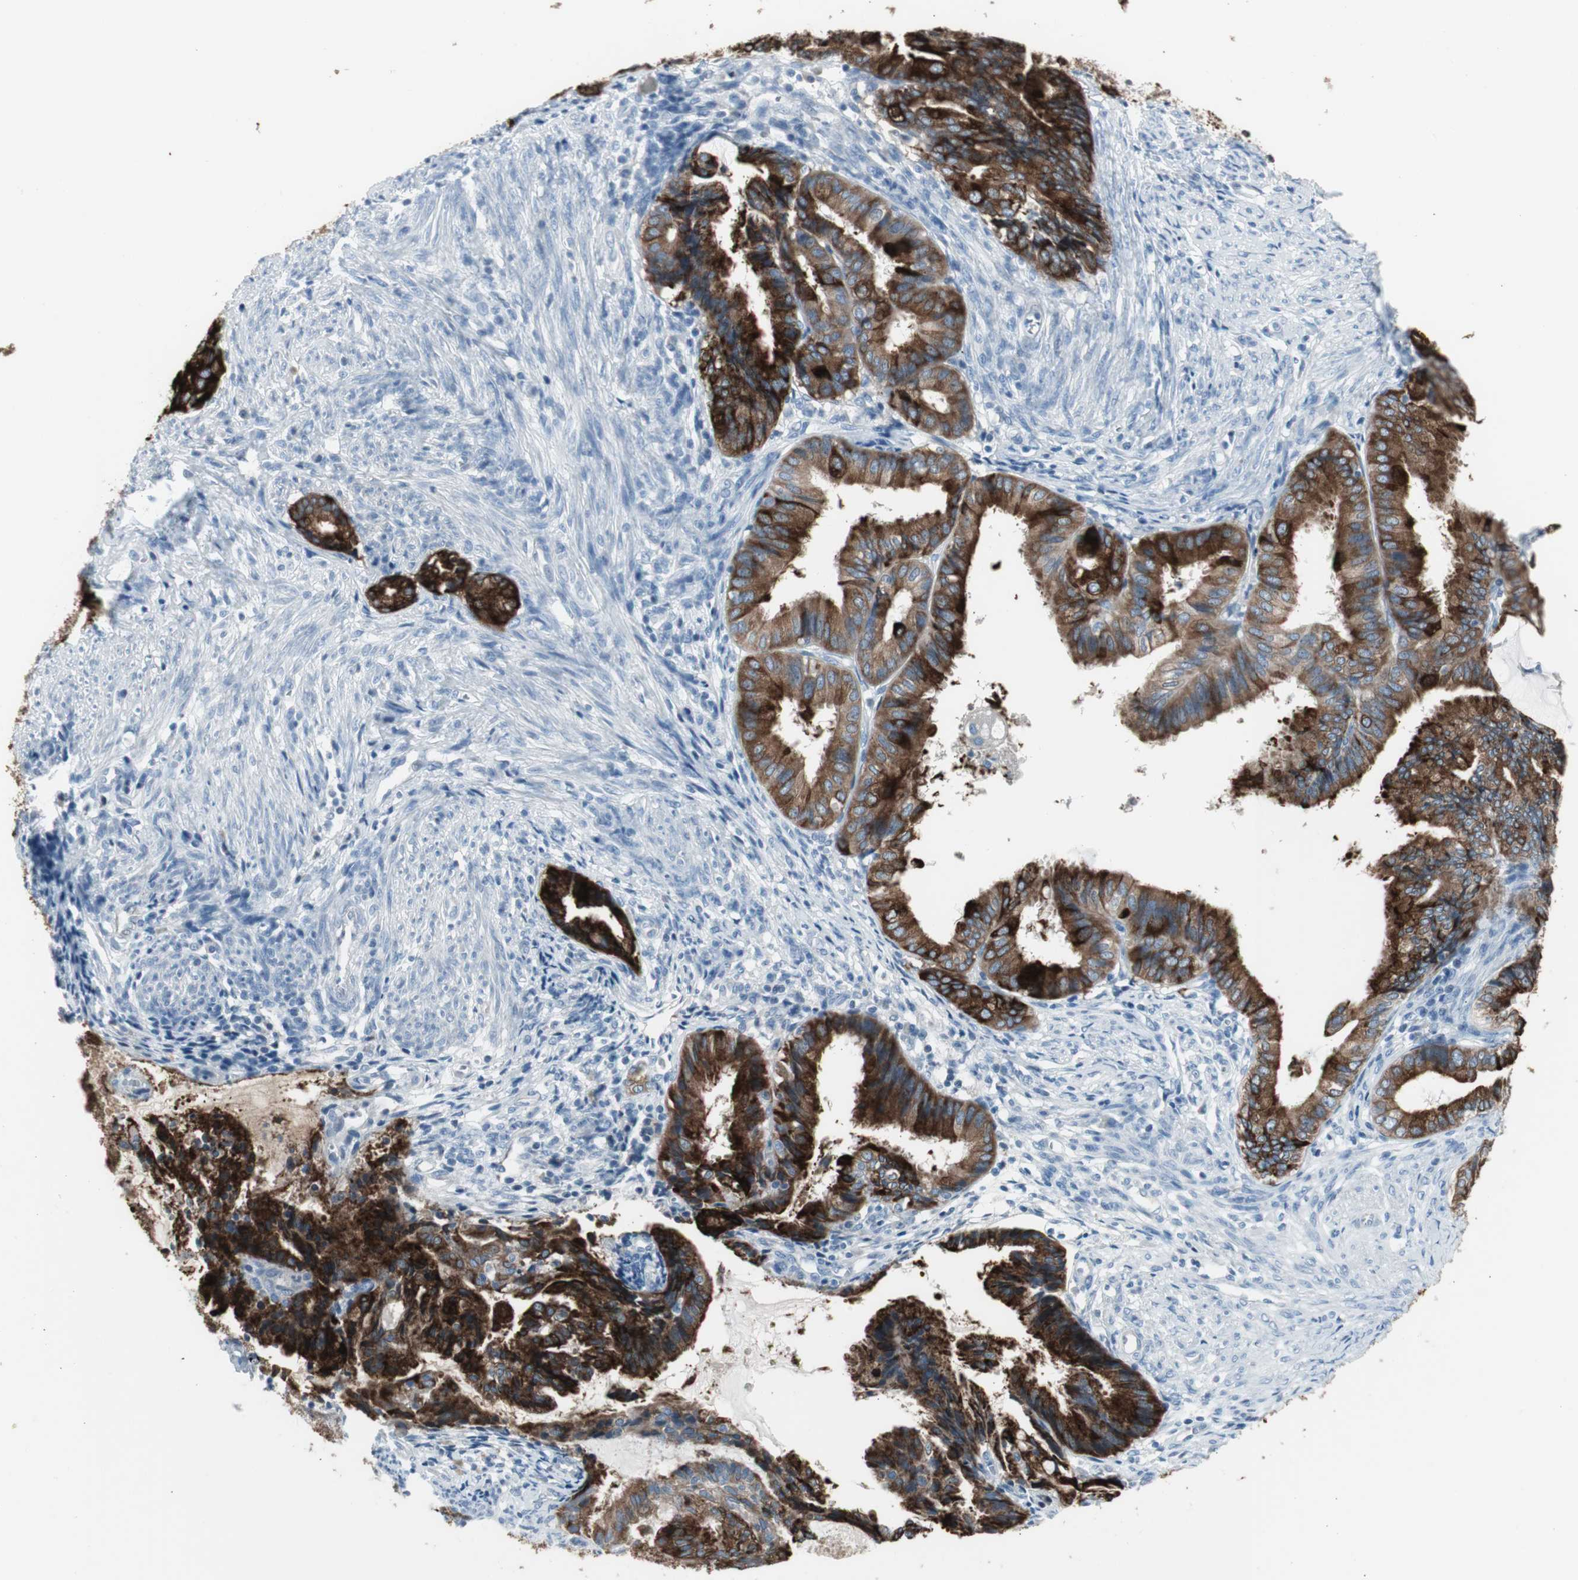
{"staining": {"intensity": "strong", "quantity": ">75%", "location": "cytoplasmic/membranous"}, "tissue": "endometrial cancer", "cell_type": "Tumor cells", "image_type": "cancer", "snomed": [{"axis": "morphology", "description": "Adenocarcinoma, NOS"}, {"axis": "topography", "description": "Endometrium"}], "caption": "Adenocarcinoma (endometrial) stained for a protein demonstrates strong cytoplasmic/membranous positivity in tumor cells. The protein of interest is stained brown, and the nuclei are stained in blue (DAB (3,3'-diaminobenzidine) IHC with brightfield microscopy, high magnification).", "gene": "AGR2", "patient": {"sex": "female", "age": 86}}